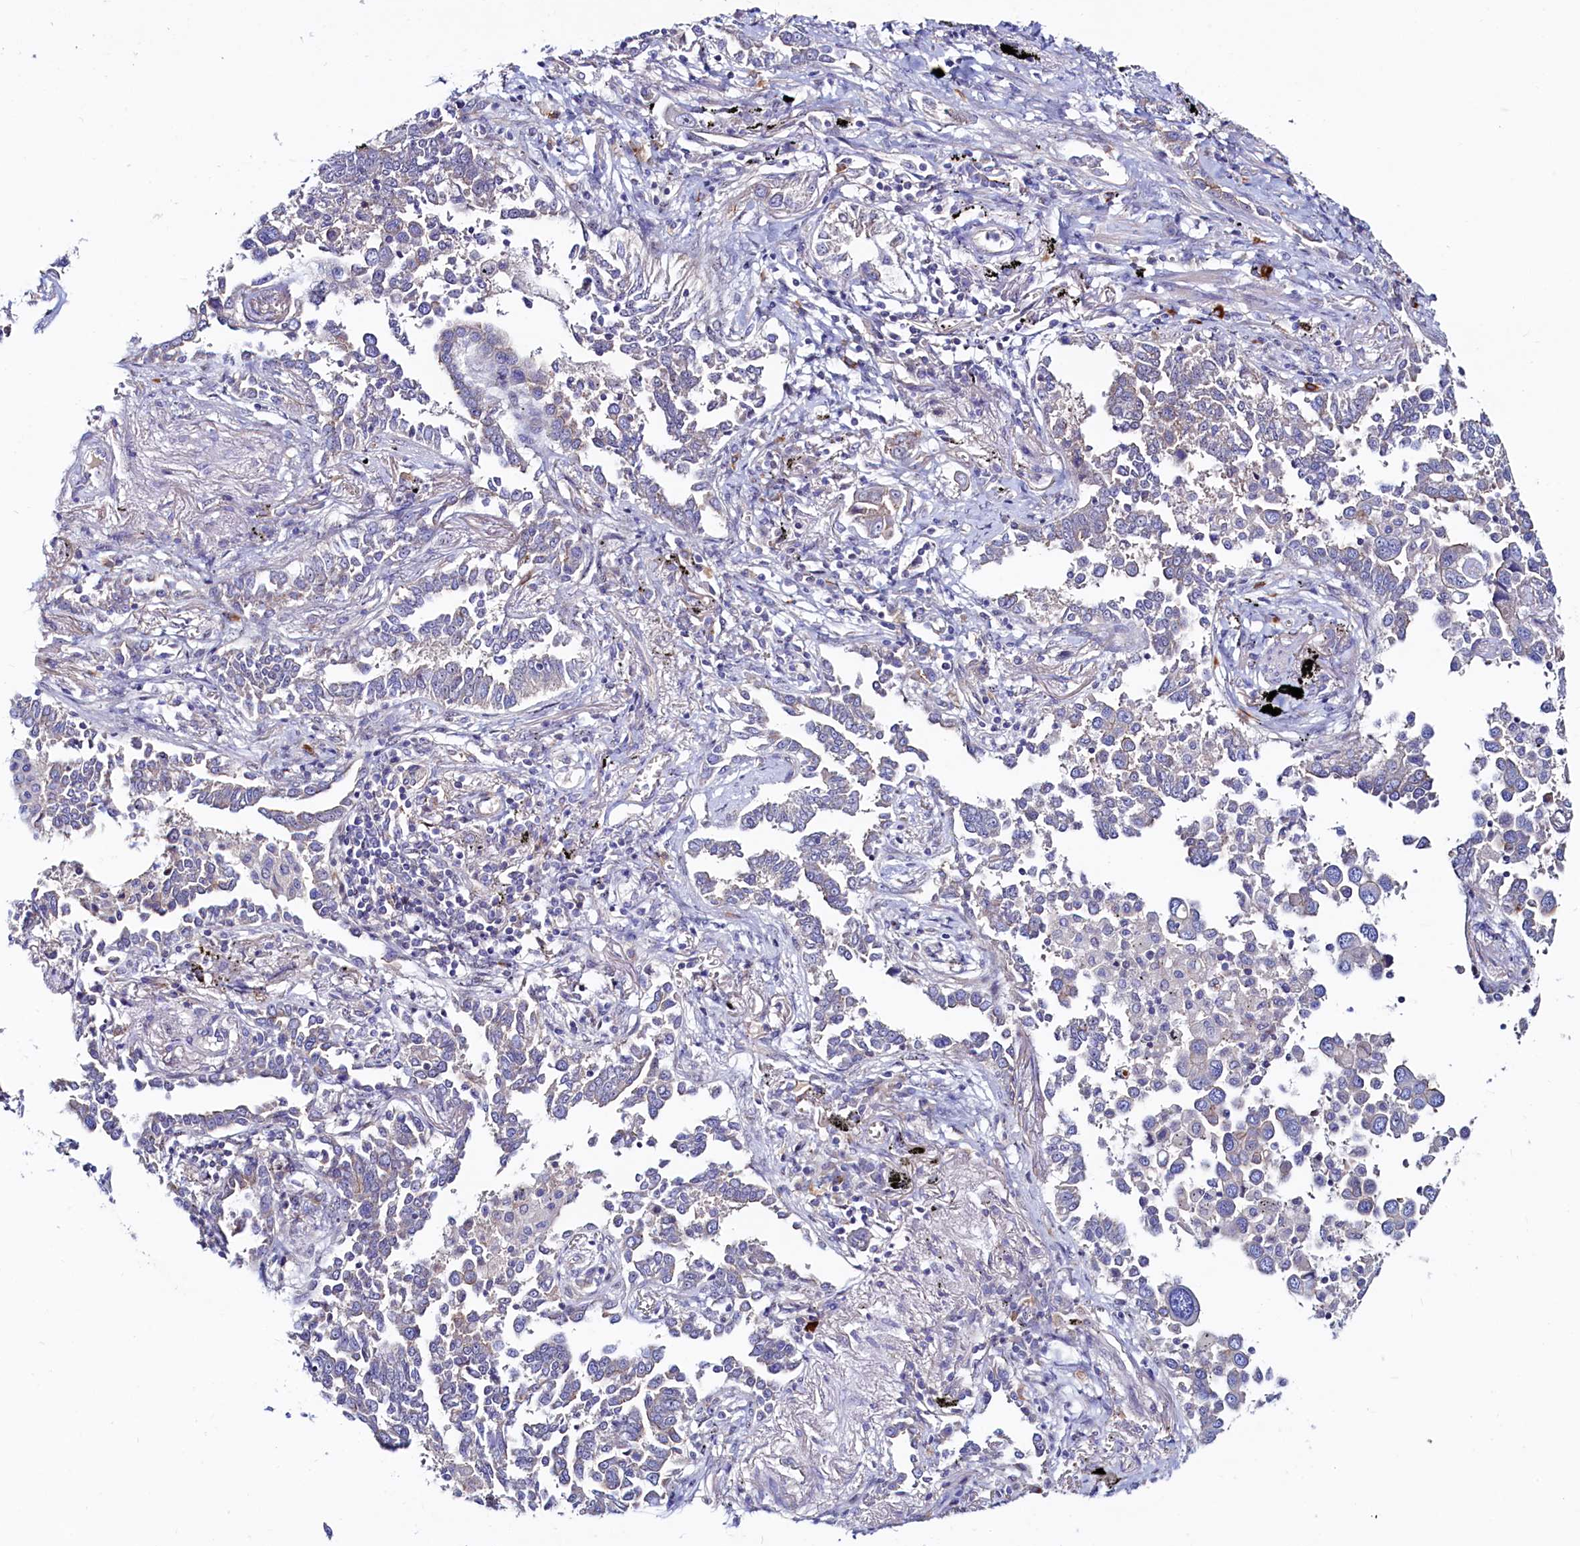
{"staining": {"intensity": "negative", "quantity": "none", "location": "none"}, "tissue": "lung cancer", "cell_type": "Tumor cells", "image_type": "cancer", "snomed": [{"axis": "morphology", "description": "Adenocarcinoma, NOS"}, {"axis": "topography", "description": "Lung"}], "caption": "IHC photomicrograph of neoplastic tissue: lung cancer stained with DAB exhibits no significant protein staining in tumor cells. (DAB immunohistochemistry (IHC), high magnification).", "gene": "ASTE1", "patient": {"sex": "male", "age": 67}}